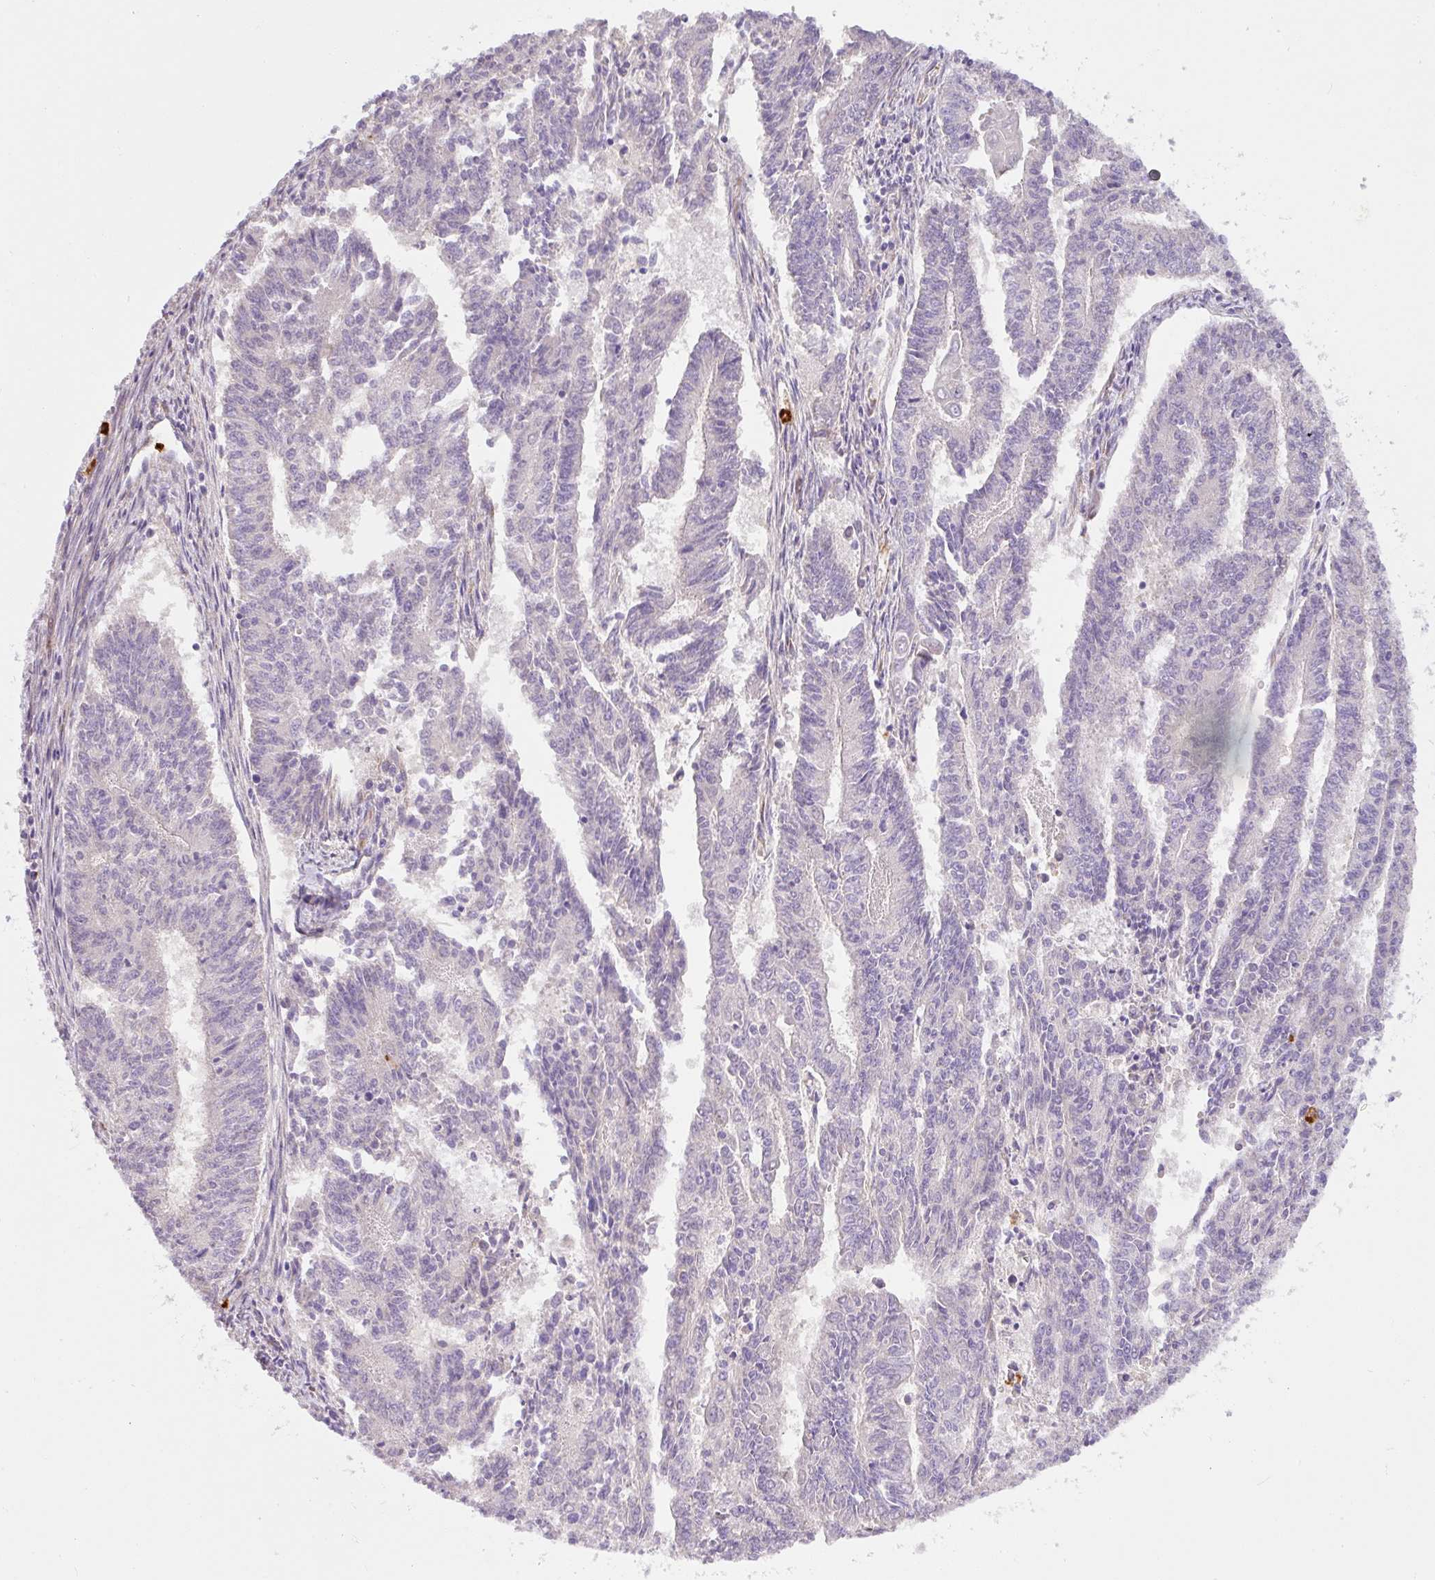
{"staining": {"intensity": "negative", "quantity": "none", "location": "none"}, "tissue": "endometrial cancer", "cell_type": "Tumor cells", "image_type": "cancer", "snomed": [{"axis": "morphology", "description": "Adenocarcinoma, NOS"}, {"axis": "topography", "description": "Endometrium"}], "caption": "Tumor cells are negative for protein expression in human endometrial cancer.", "gene": "CRISP3", "patient": {"sex": "female", "age": 59}}